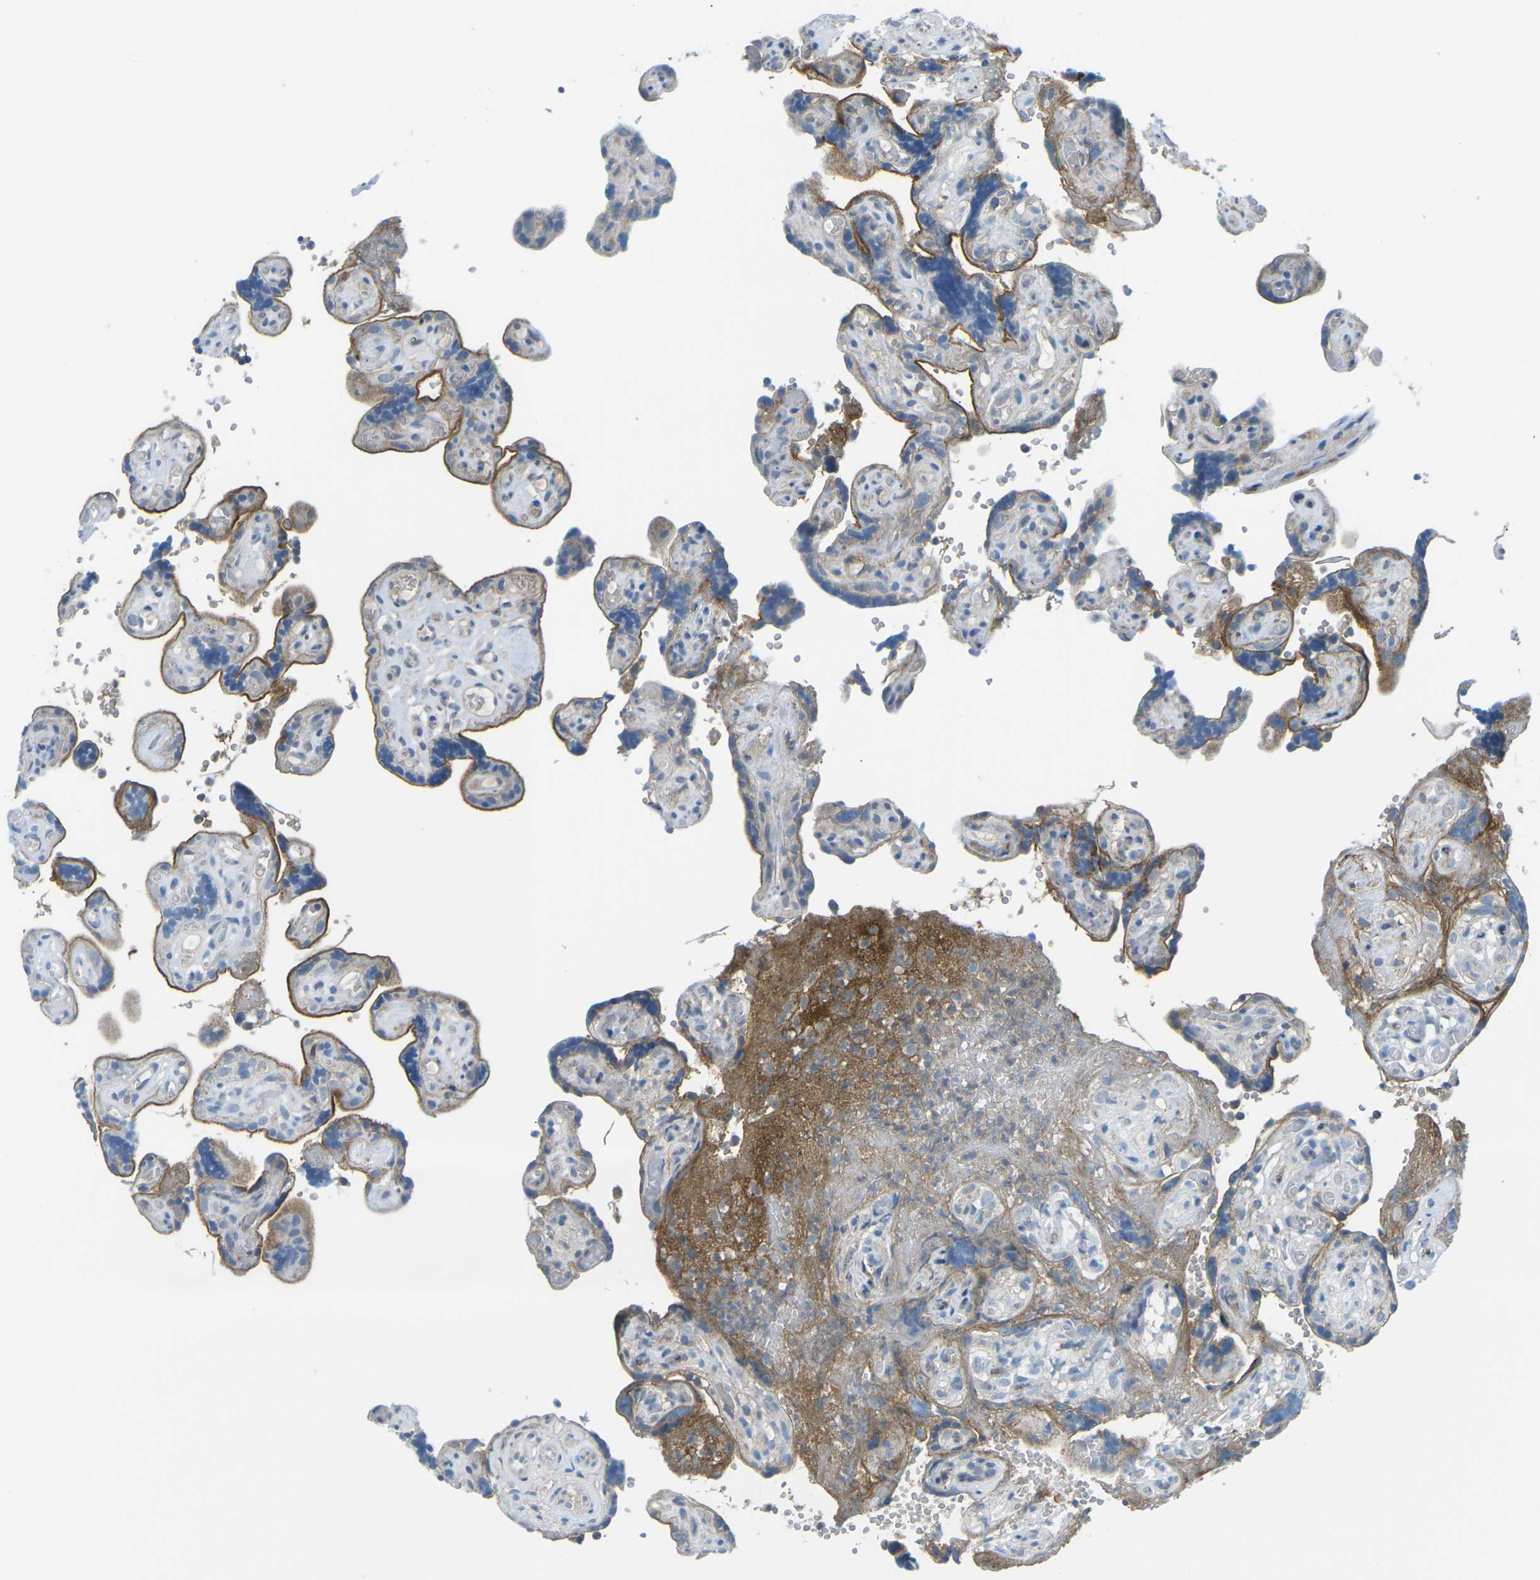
{"staining": {"intensity": "moderate", "quantity": "<25%", "location": "cytoplasmic/membranous"}, "tissue": "placenta", "cell_type": "Decidual cells", "image_type": "normal", "snomed": [{"axis": "morphology", "description": "Normal tissue, NOS"}, {"axis": "topography", "description": "Placenta"}], "caption": "Immunohistochemistry (IHC) (DAB) staining of benign placenta shows moderate cytoplasmic/membranous protein staining in about <25% of decidual cells. (brown staining indicates protein expression, while blue staining denotes nuclei).", "gene": "CD47", "patient": {"sex": "female", "age": 30}}